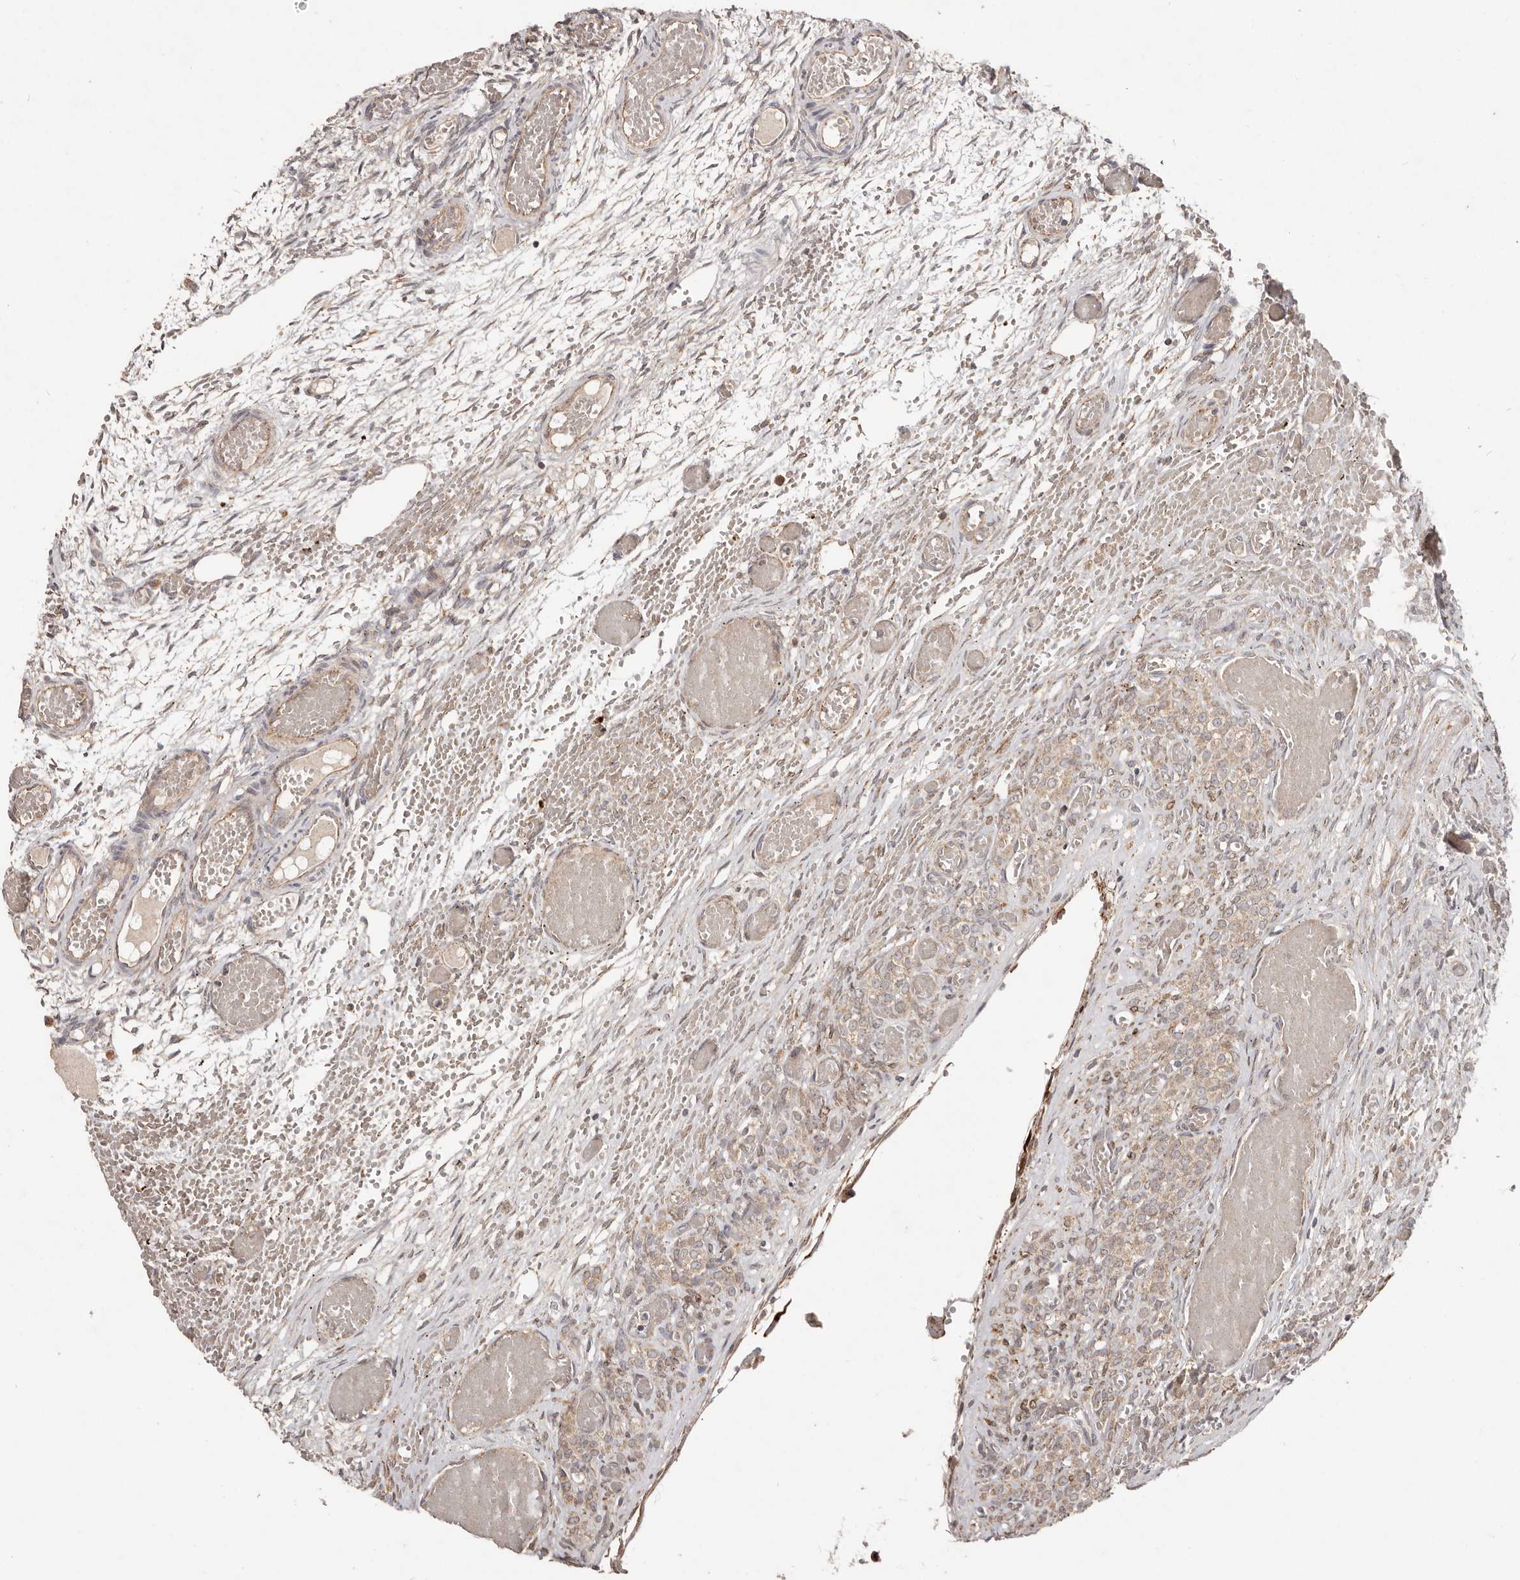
{"staining": {"intensity": "negative", "quantity": "none", "location": "none"}, "tissue": "ovary", "cell_type": "Ovarian stroma cells", "image_type": "normal", "snomed": [{"axis": "morphology", "description": "Adenocarcinoma, NOS"}, {"axis": "topography", "description": "Endometrium"}], "caption": "The photomicrograph shows no significant expression in ovarian stroma cells of ovary. (Stains: DAB (3,3'-diaminobenzidine) IHC with hematoxylin counter stain, Microscopy: brightfield microscopy at high magnification).", "gene": "PLOD2", "patient": {"sex": "female", "age": 32}}